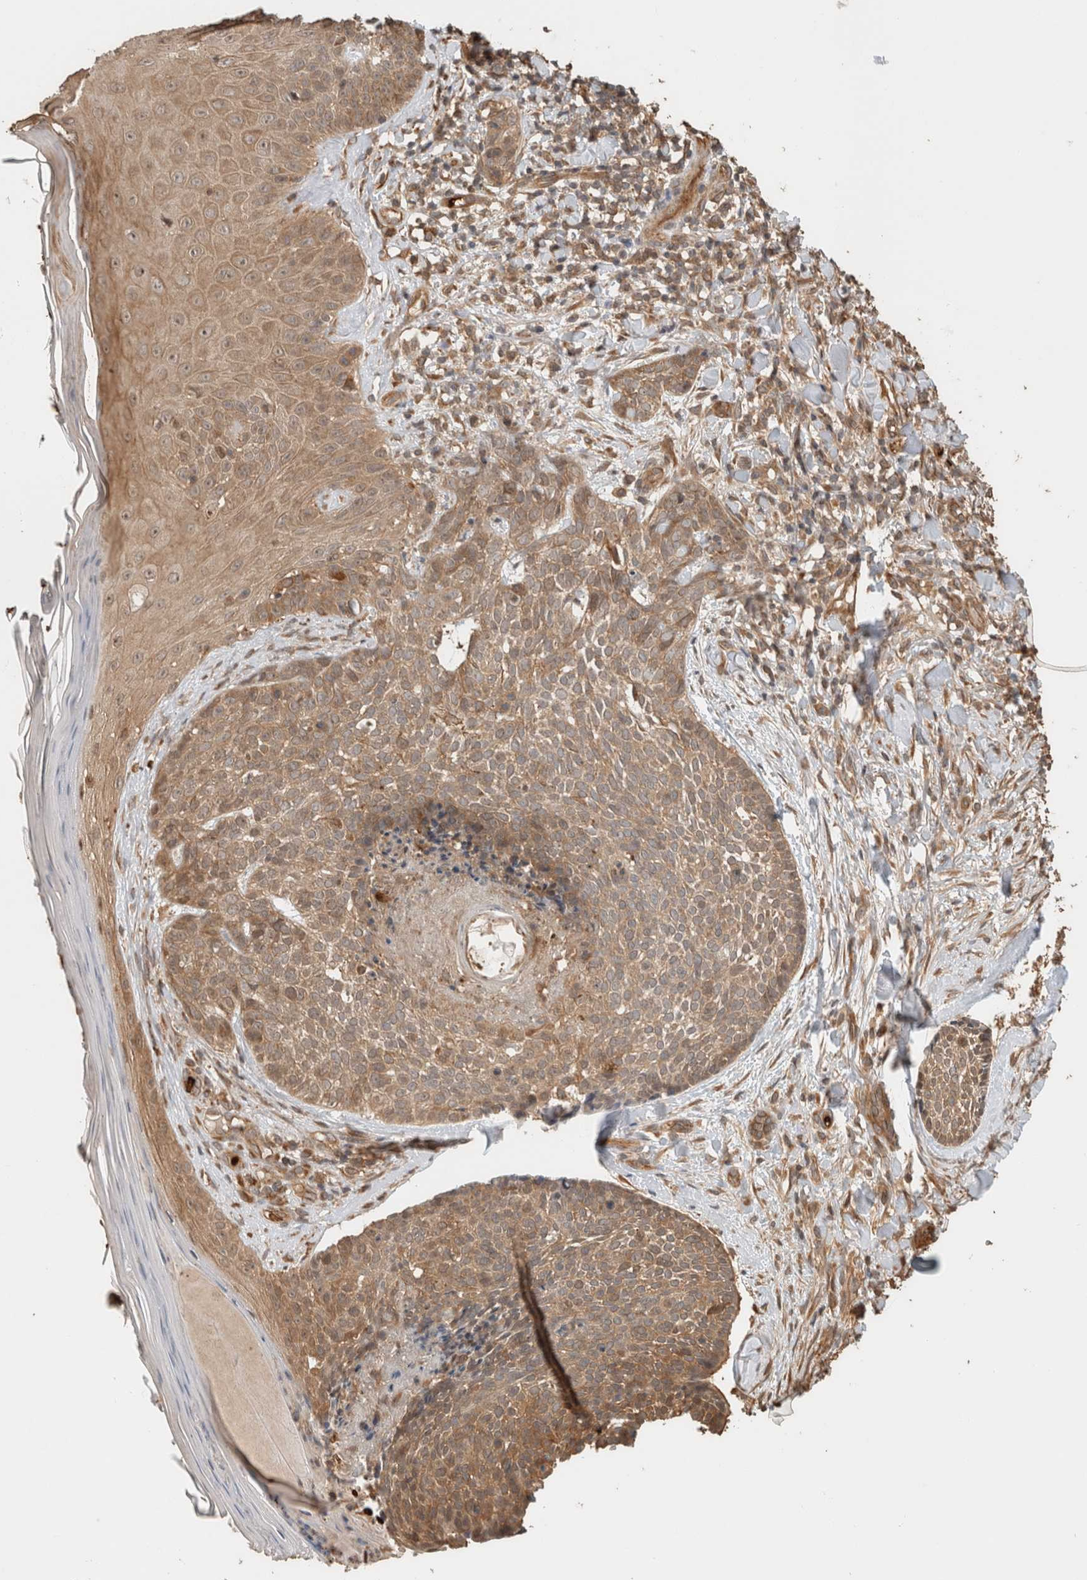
{"staining": {"intensity": "moderate", "quantity": ">75%", "location": "cytoplasmic/membranous"}, "tissue": "skin cancer", "cell_type": "Tumor cells", "image_type": "cancer", "snomed": [{"axis": "morphology", "description": "Normal tissue, NOS"}, {"axis": "morphology", "description": "Basal cell carcinoma"}, {"axis": "topography", "description": "Skin"}], "caption": "Protein staining by immunohistochemistry (IHC) exhibits moderate cytoplasmic/membranous staining in approximately >75% of tumor cells in skin basal cell carcinoma.", "gene": "OTUD6B", "patient": {"sex": "male", "age": 67}}